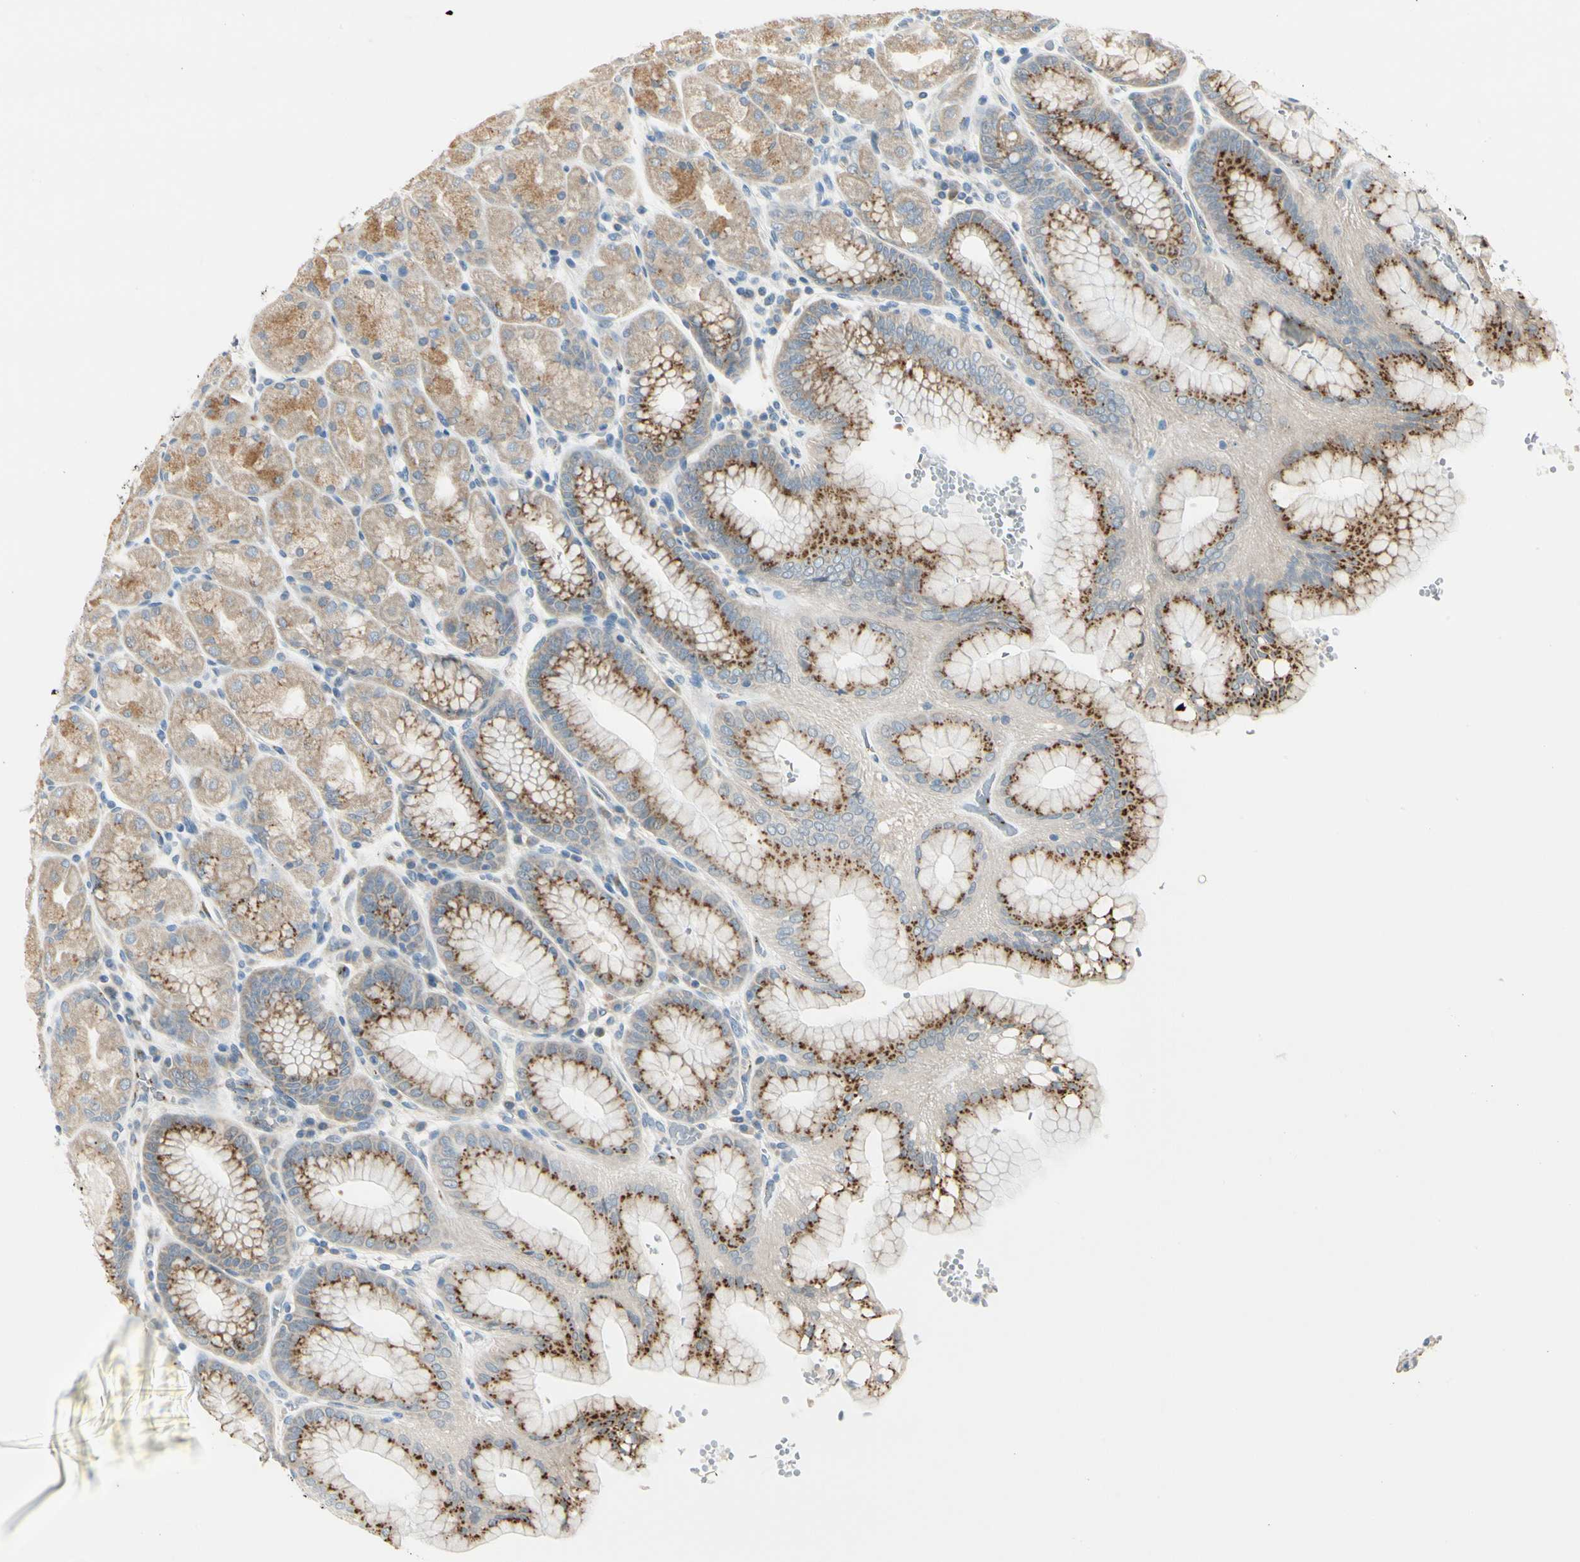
{"staining": {"intensity": "moderate", "quantity": ">75%", "location": "cytoplasmic/membranous"}, "tissue": "stomach", "cell_type": "Glandular cells", "image_type": "normal", "snomed": [{"axis": "morphology", "description": "Normal tissue, NOS"}, {"axis": "topography", "description": "Stomach, upper"}, {"axis": "topography", "description": "Stomach"}], "caption": "Glandular cells exhibit moderate cytoplasmic/membranous staining in about >75% of cells in normal stomach. (DAB (3,3'-diaminobenzidine) IHC with brightfield microscopy, high magnification).", "gene": "MANSC1", "patient": {"sex": "male", "age": 76}}